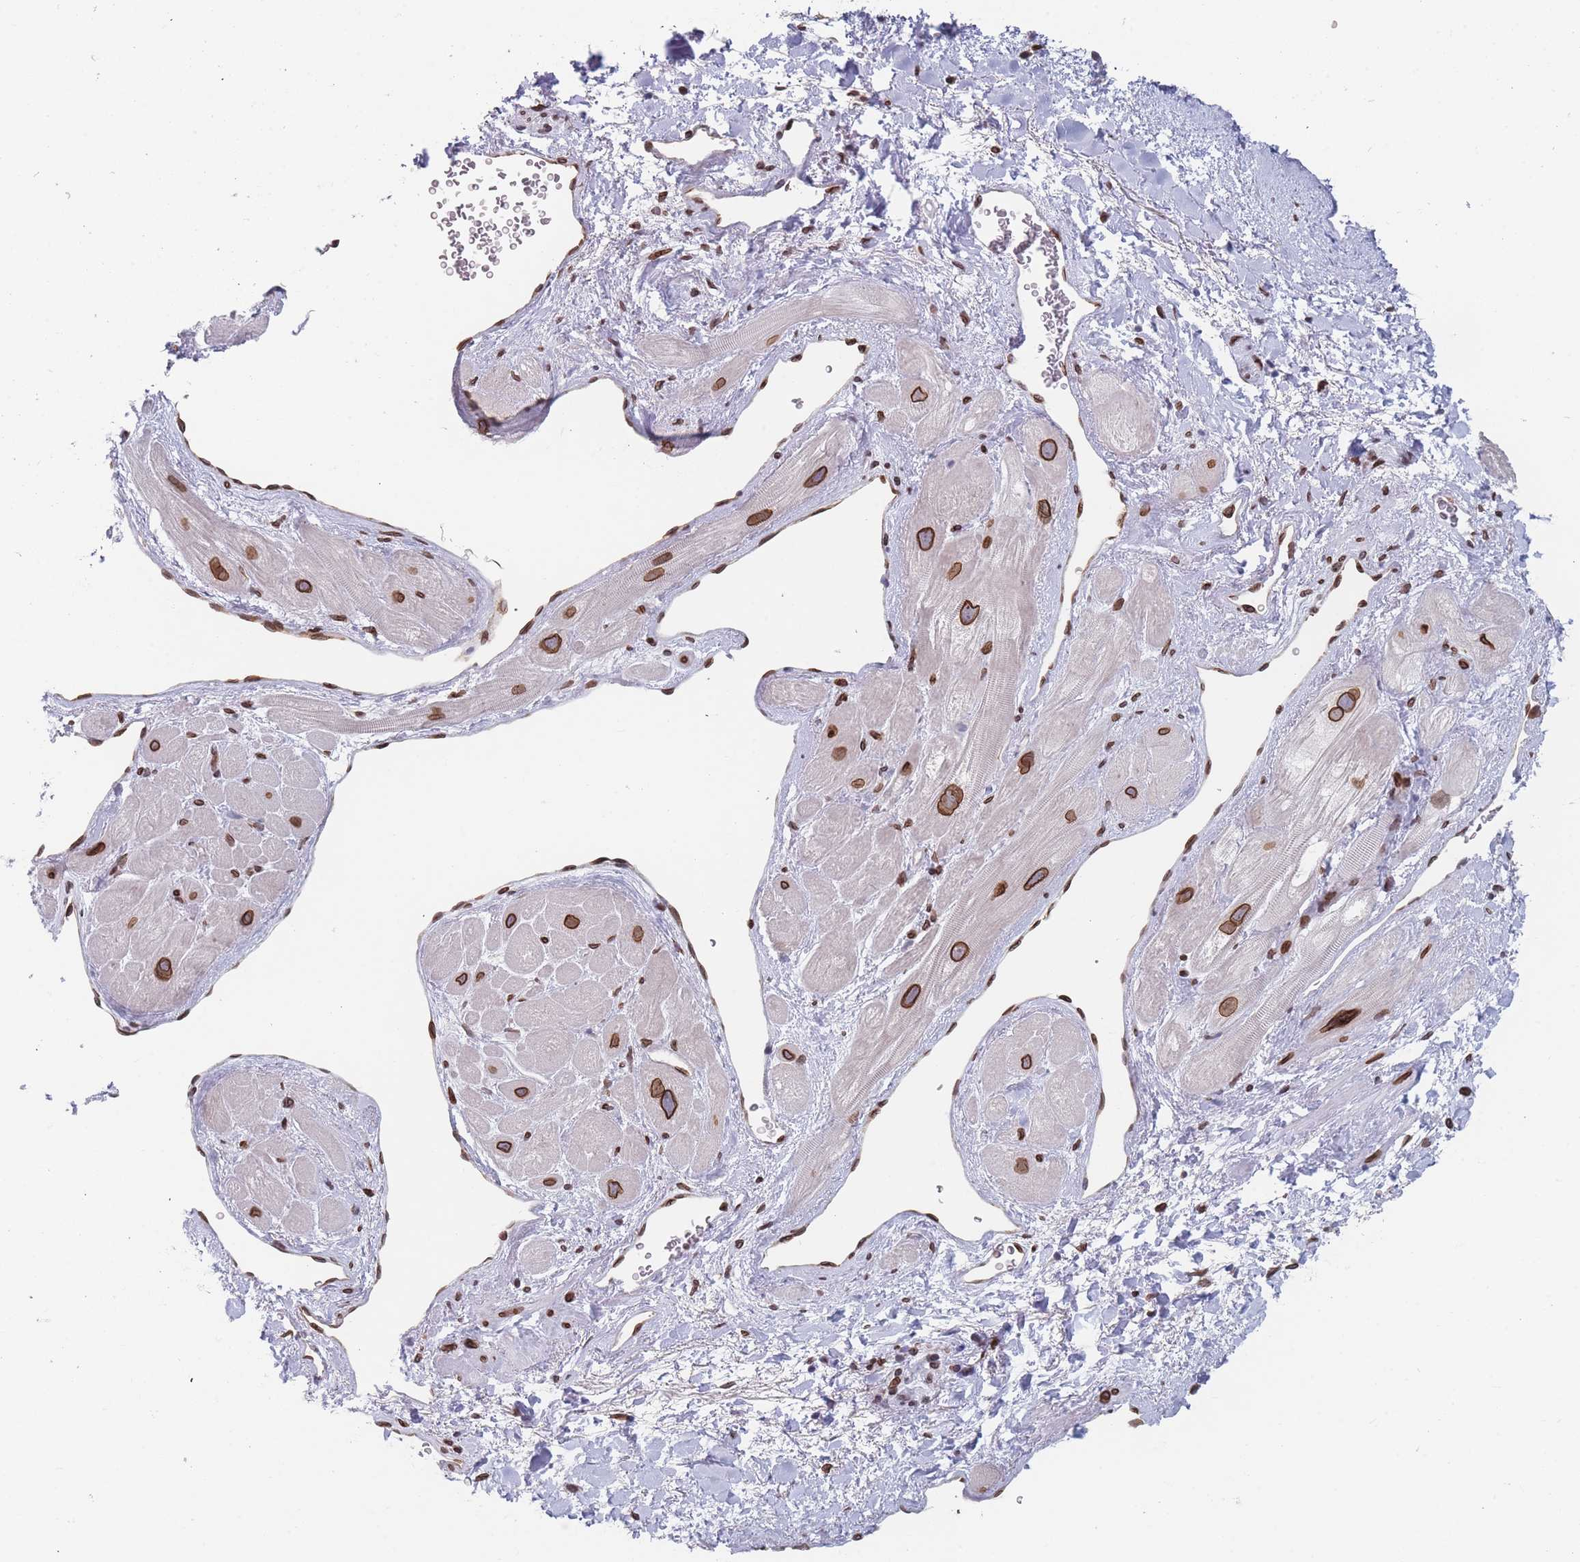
{"staining": {"intensity": "strong", "quantity": "25%-75%", "location": "cytoplasmic/membranous,nuclear"}, "tissue": "heart muscle", "cell_type": "Cardiomyocytes", "image_type": "normal", "snomed": [{"axis": "morphology", "description": "Normal tissue, NOS"}, {"axis": "topography", "description": "Heart"}], "caption": "Protein expression analysis of unremarkable heart muscle exhibits strong cytoplasmic/membranous,nuclear staining in about 25%-75% of cardiomyocytes.", "gene": "ZBTB1", "patient": {"sex": "male", "age": 49}}